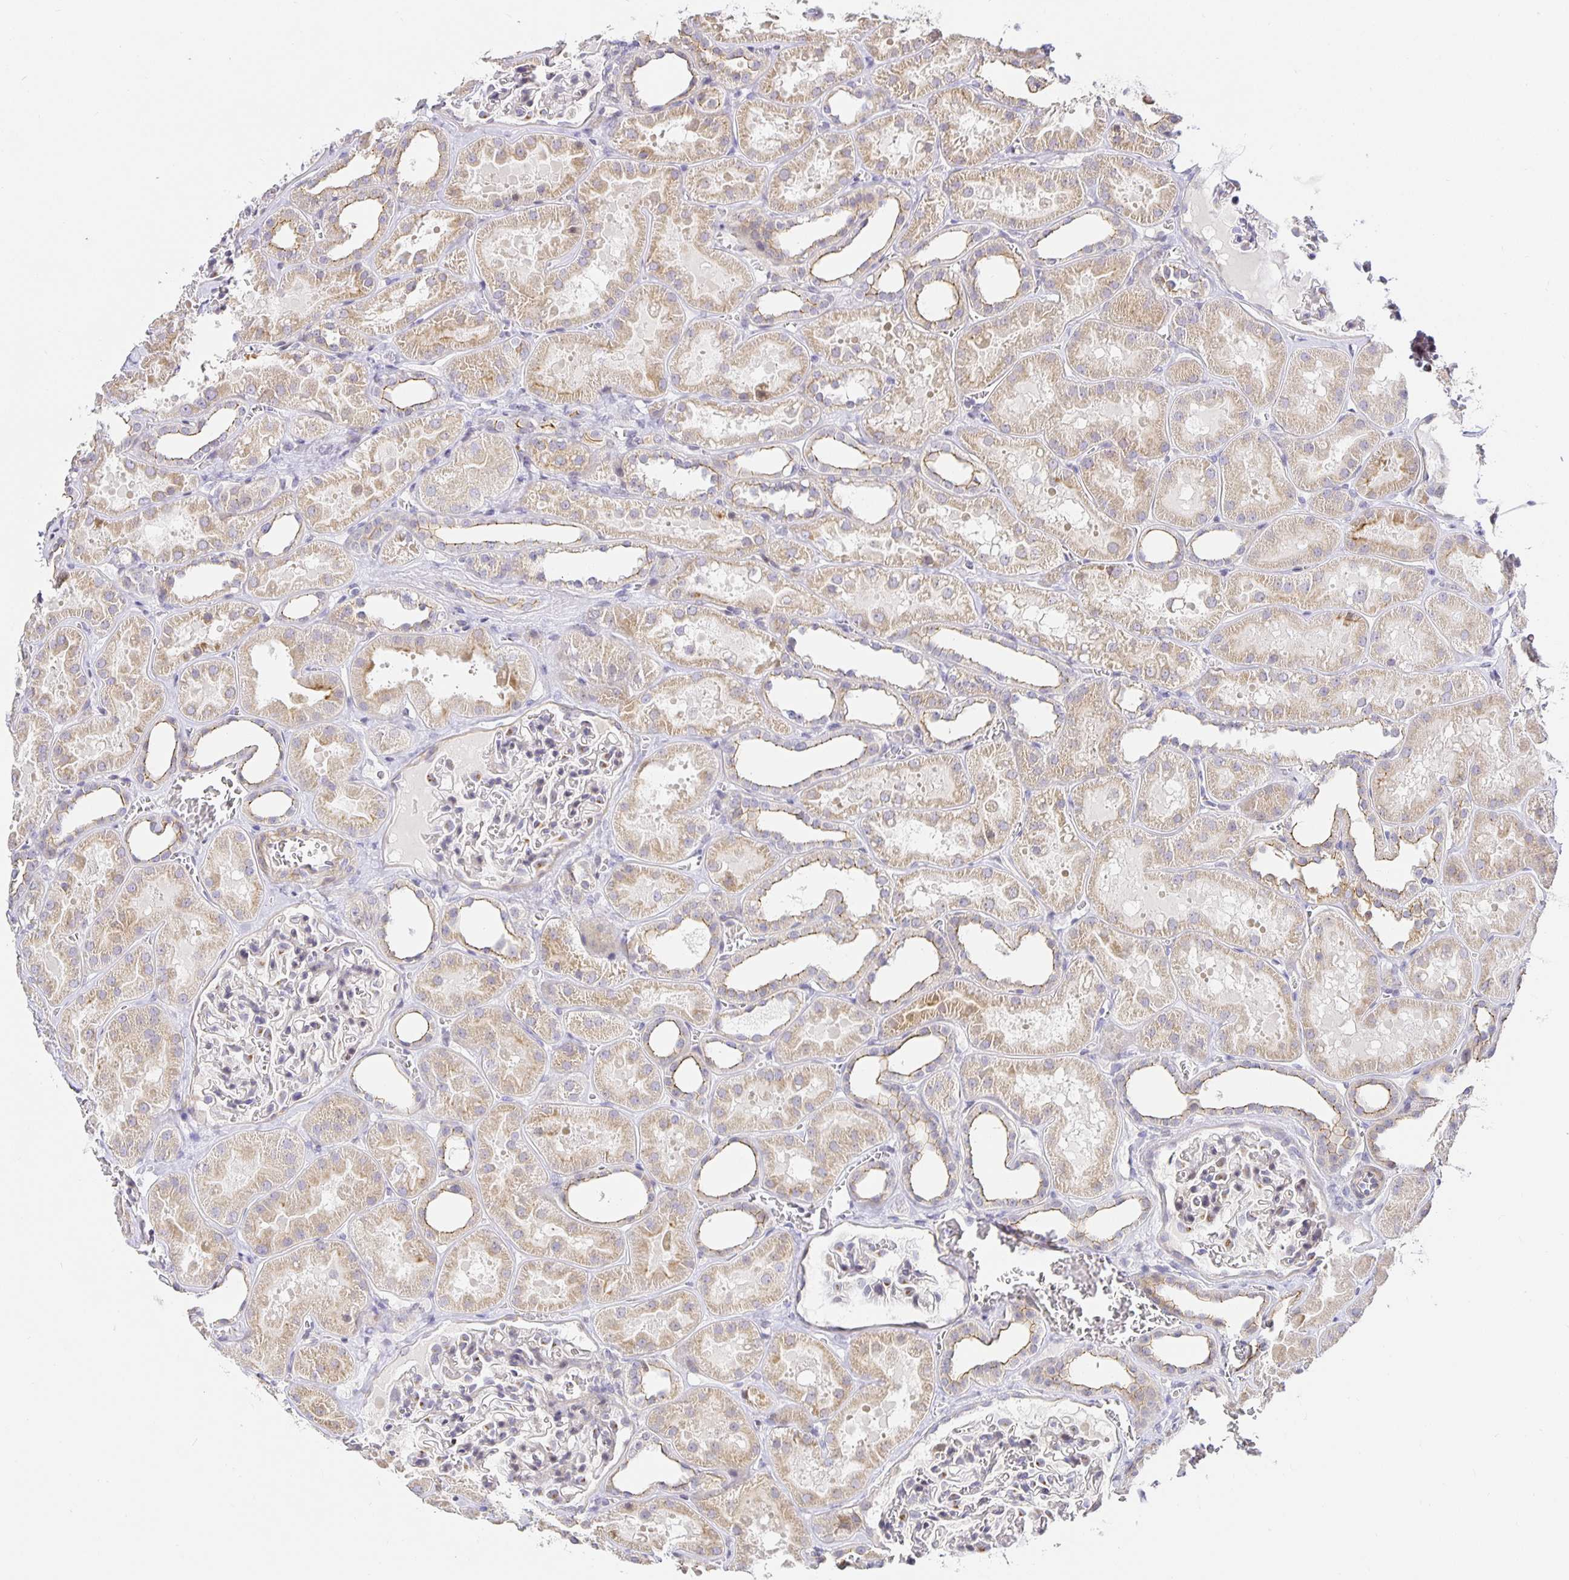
{"staining": {"intensity": "weak", "quantity": "<25%", "location": "cytoplasmic/membranous"}, "tissue": "kidney", "cell_type": "Cells in glomeruli", "image_type": "normal", "snomed": [{"axis": "morphology", "description": "Normal tissue, NOS"}, {"axis": "topography", "description": "Kidney"}], "caption": "A high-resolution image shows immunohistochemistry staining of unremarkable kidney, which exhibits no significant positivity in cells in glomeruli.", "gene": "TJP3", "patient": {"sex": "female", "age": 41}}